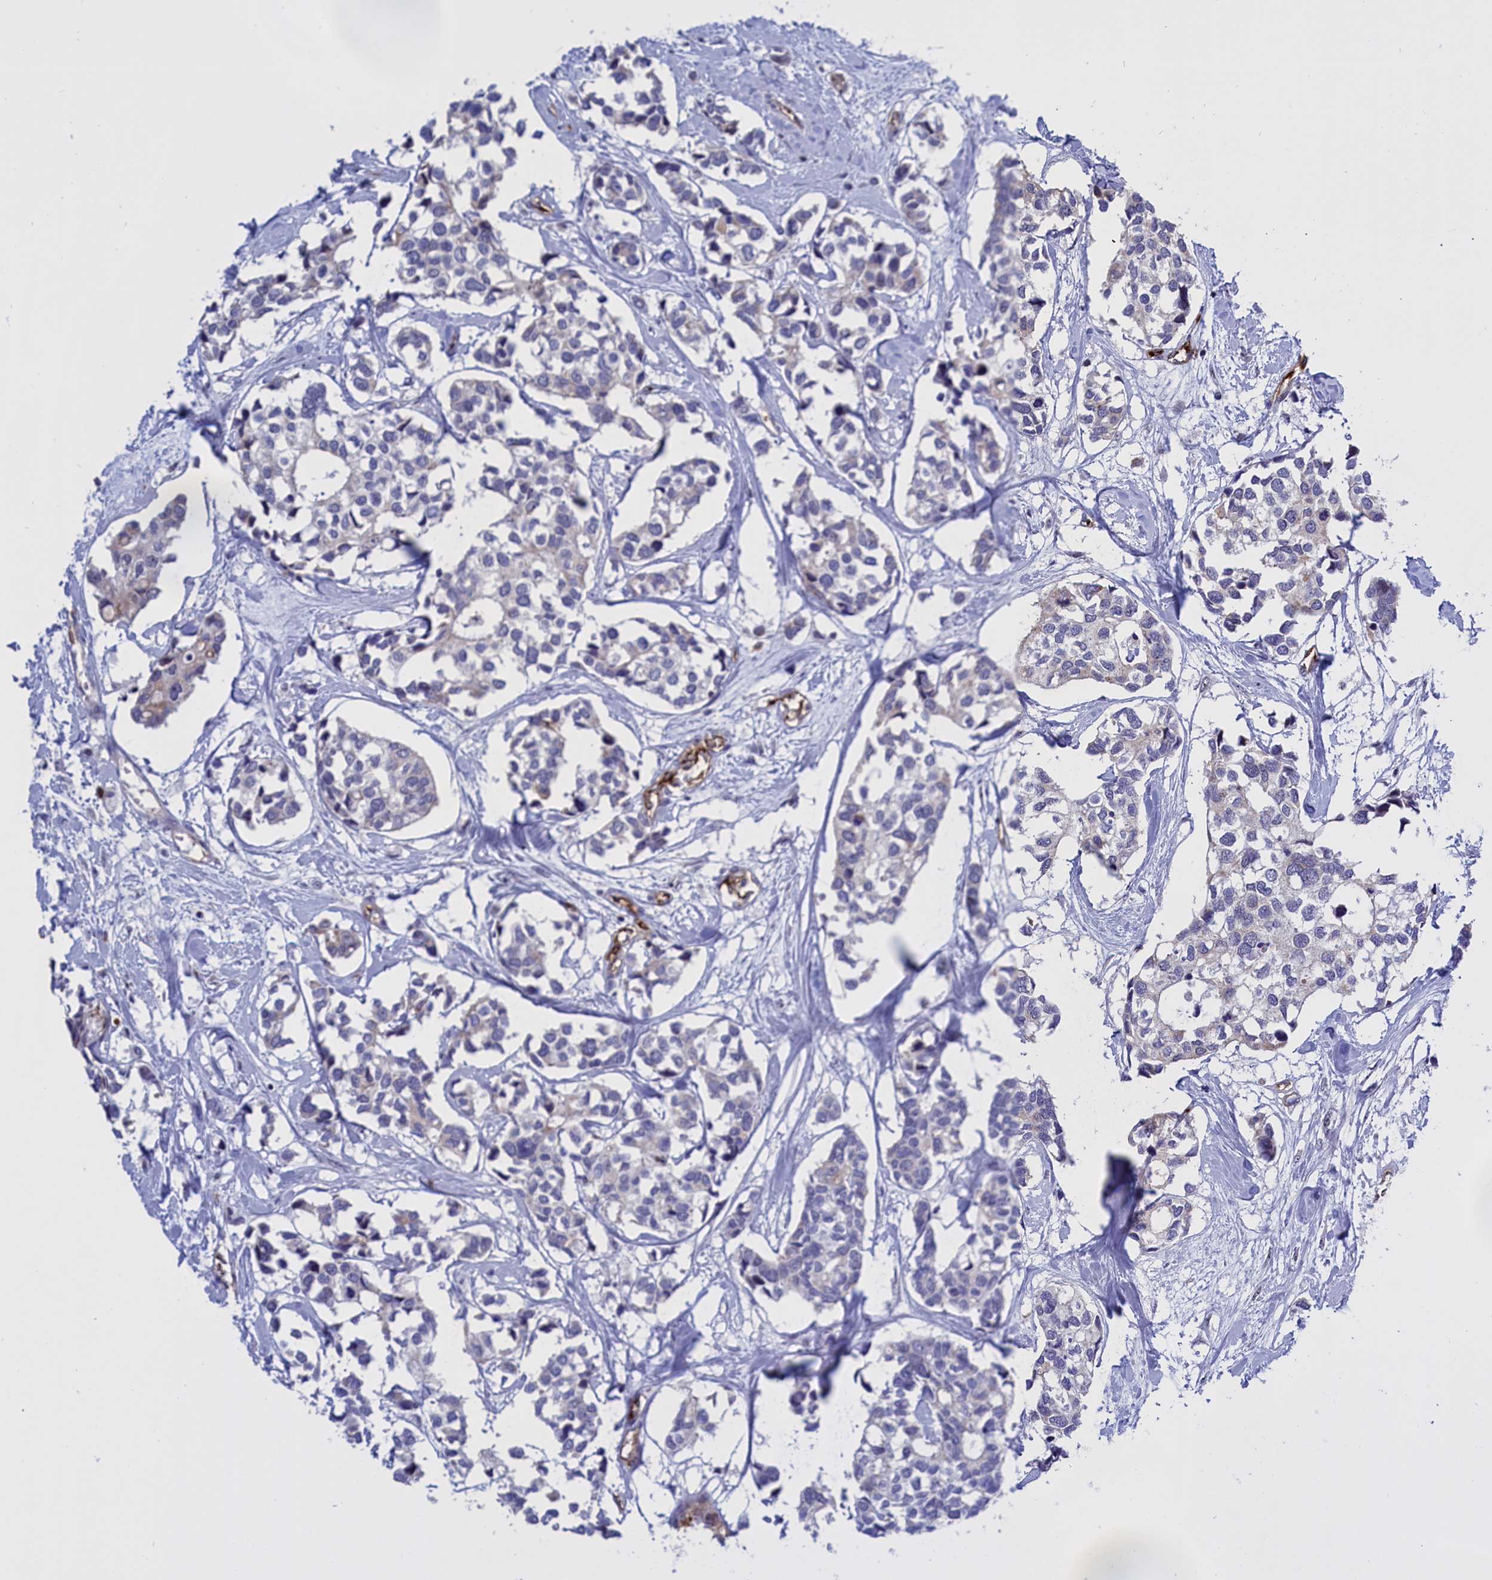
{"staining": {"intensity": "negative", "quantity": "none", "location": "none"}, "tissue": "breast cancer", "cell_type": "Tumor cells", "image_type": "cancer", "snomed": [{"axis": "morphology", "description": "Duct carcinoma"}, {"axis": "topography", "description": "Breast"}], "caption": "A high-resolution photomicrograph shows immunohistochemistry (IHC) staining of infiltrating ductal carcinoma (breast), which shows no significant expression in tumor cells.", "gene": "MPND", "patient": {"sex": "female", "age": 83}}